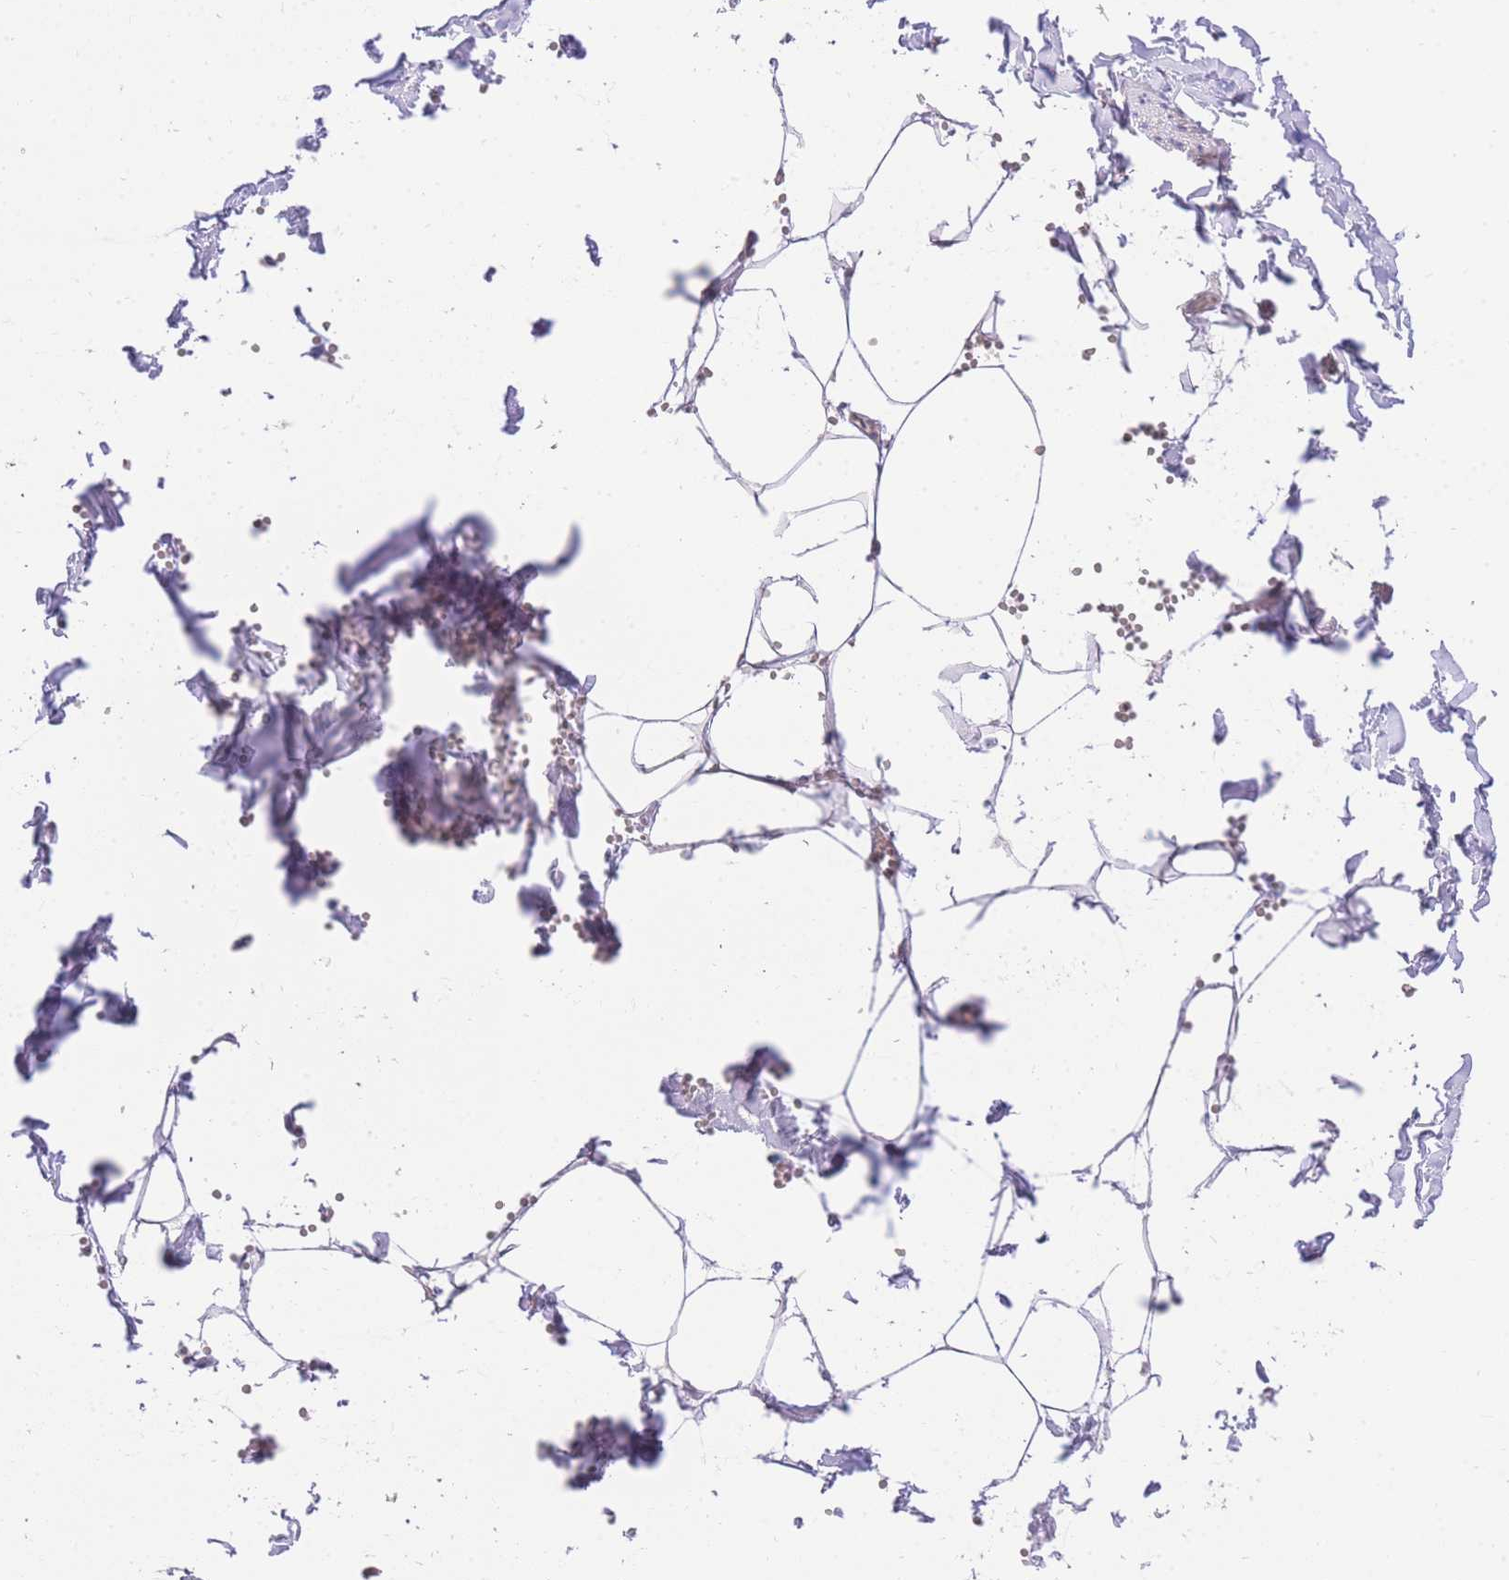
{"staining": {"intensity": "negative", "quantity": "none", "location": "none"}, "tissue": "adipose tissue", "cell_type": "Adipocytes", "image_type": "normal", "snomed": [{"axis": "morphology", "description": "Normal tissue, NOS"}, {"axis": "topography", "description": "Gallbladder"}, {"axis": "topography", "description": "Peripheral nerve tissue"}], "caption": "This histopathology image is of benign adipose tissue stained with IHC to label a protein in brown with the nuclei are counter-stained blue. There is no staining in adipocytes. (DAB IHC, high magnification).", "gene": "LIPH", "patient": {"sex": "male", "age": 38}}